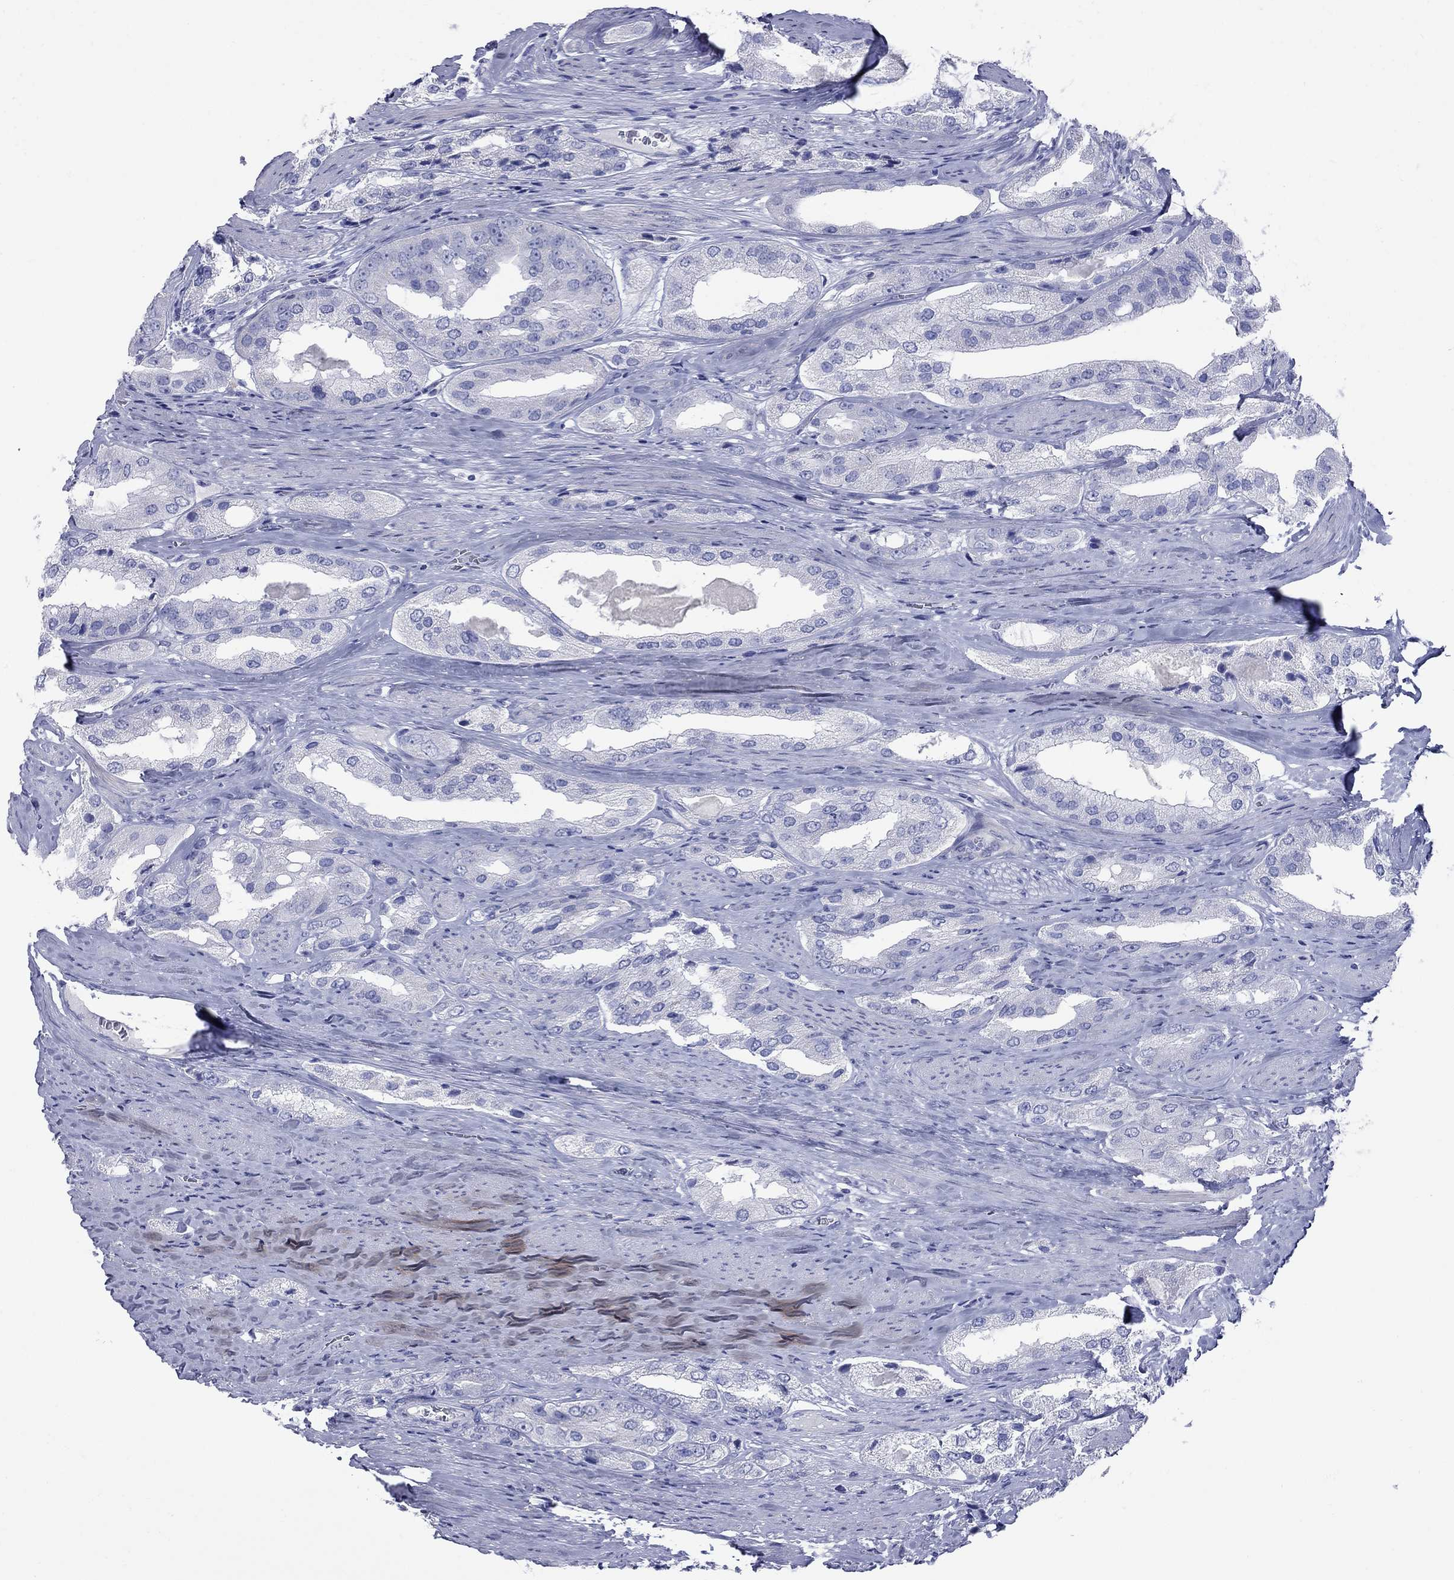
{"staining": {"intensity": "negative", "quantity": "none", "location": "none"}, "tissue": "prostate cancer", "cell_type": "Tumor cells", "image_type": "cancer", "snomed": [{"axis": "morphology", "description": "Adenocarcinoma, Low grade"}, {"axis": "topography", "description": "Prostate"}], "caption": "Histopathology image shows no protein positivity in tumor cells of prostate cancer (low-grade adenocarcinoma) tissue. (DAB (3,3'-diaminobenzidine) immunohistochemistry (IHC), high magnification).", "gene": "VSIG10", "patient": {"sex": "male", "age": 69}}